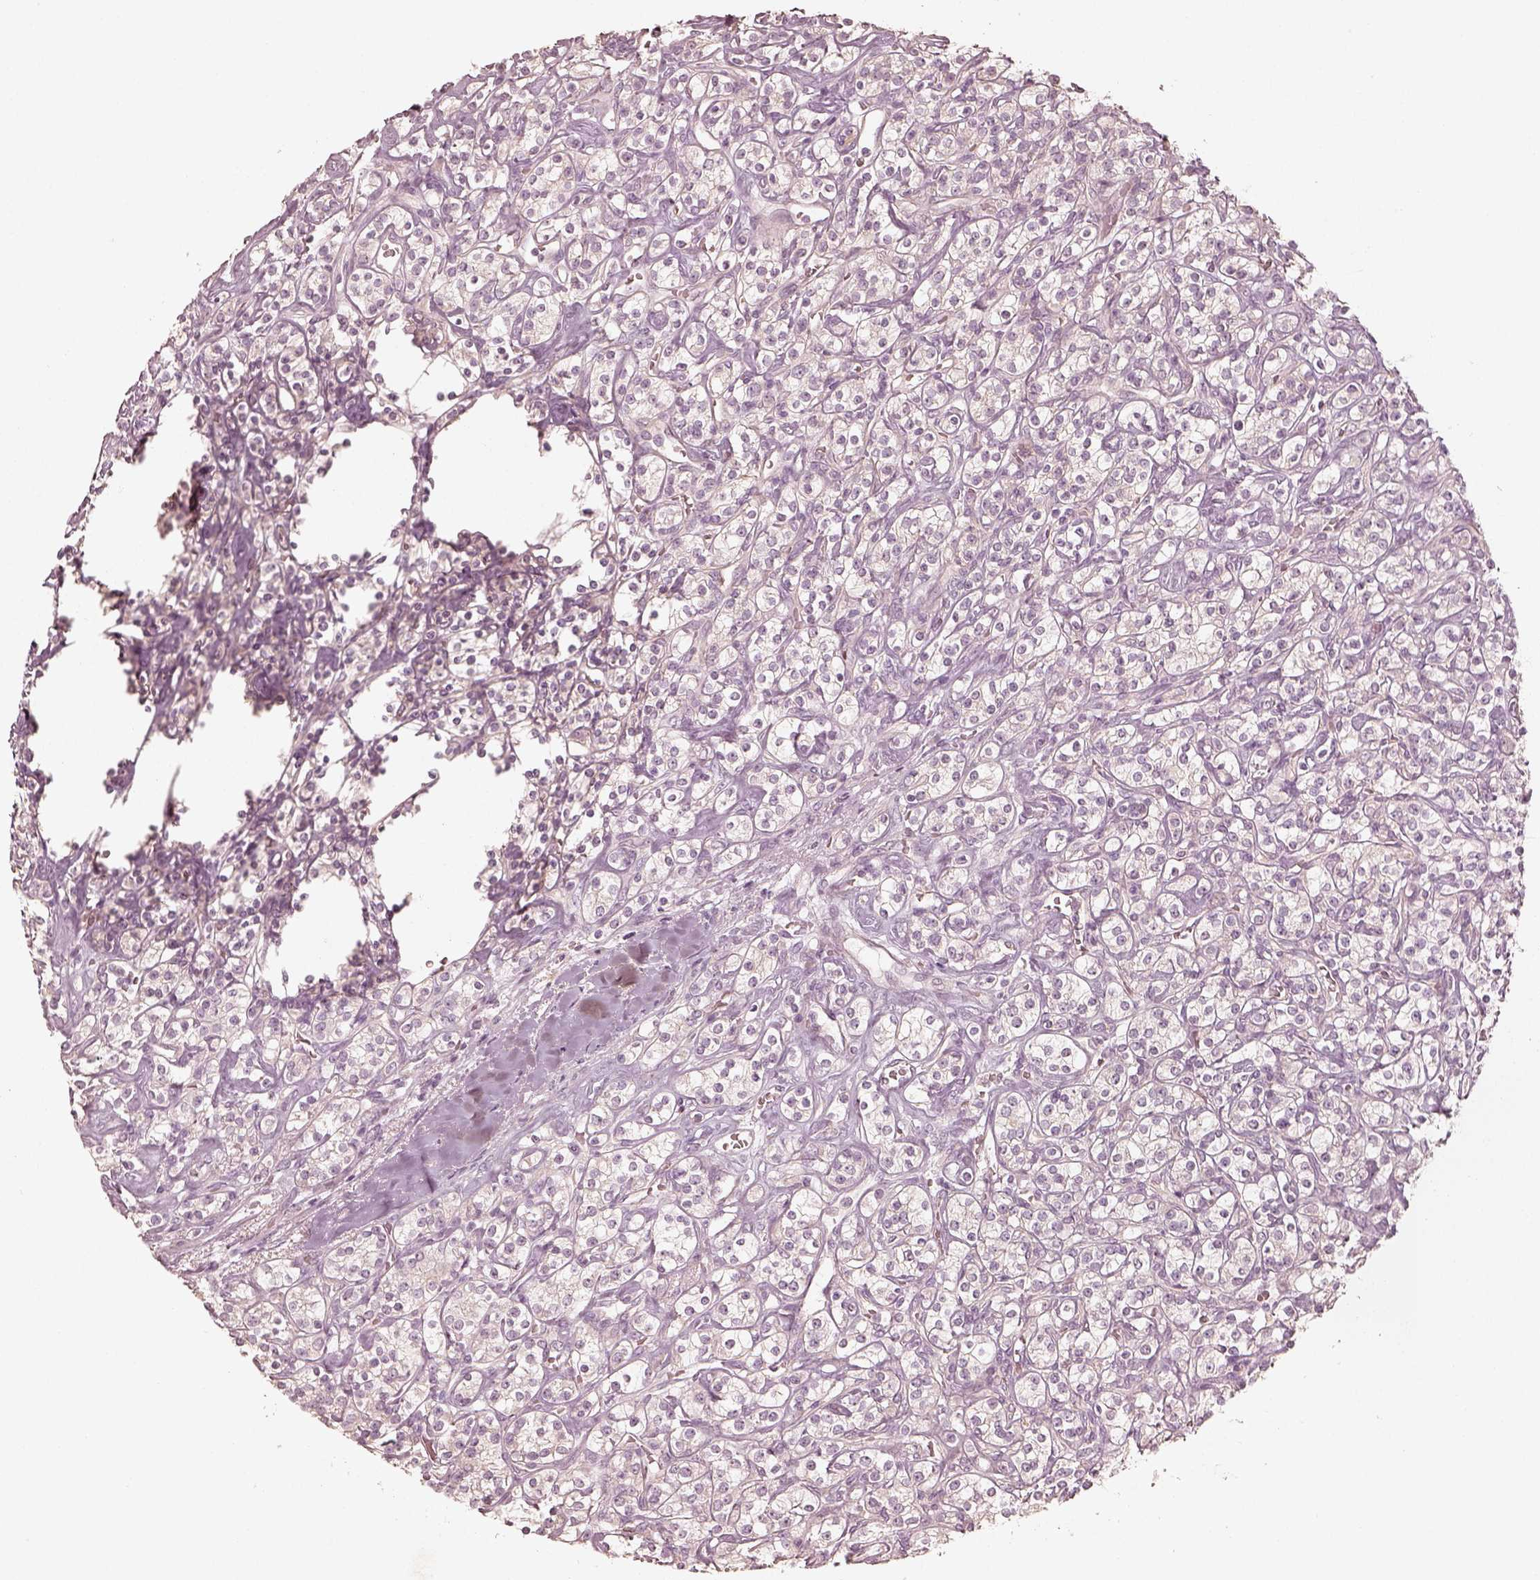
{"staining": {"intensity": "negative", "quantity": "none", "location": "none"}, "tissue": "renal cancer", "cell_type": "Tumor cells", "image_type": "cancer", "snomed": [{"axis": "morphology", "description": "Adenocarcinoma, NOS"}, {"axis": "topography", "description": "Kidney"}], "caption": "The micrograph exhibits no staining of tumor cells in renal cancer (adenocarcinoma).", "gene": "FMNL2", "patient": {"sex": "male", "age": 77}}